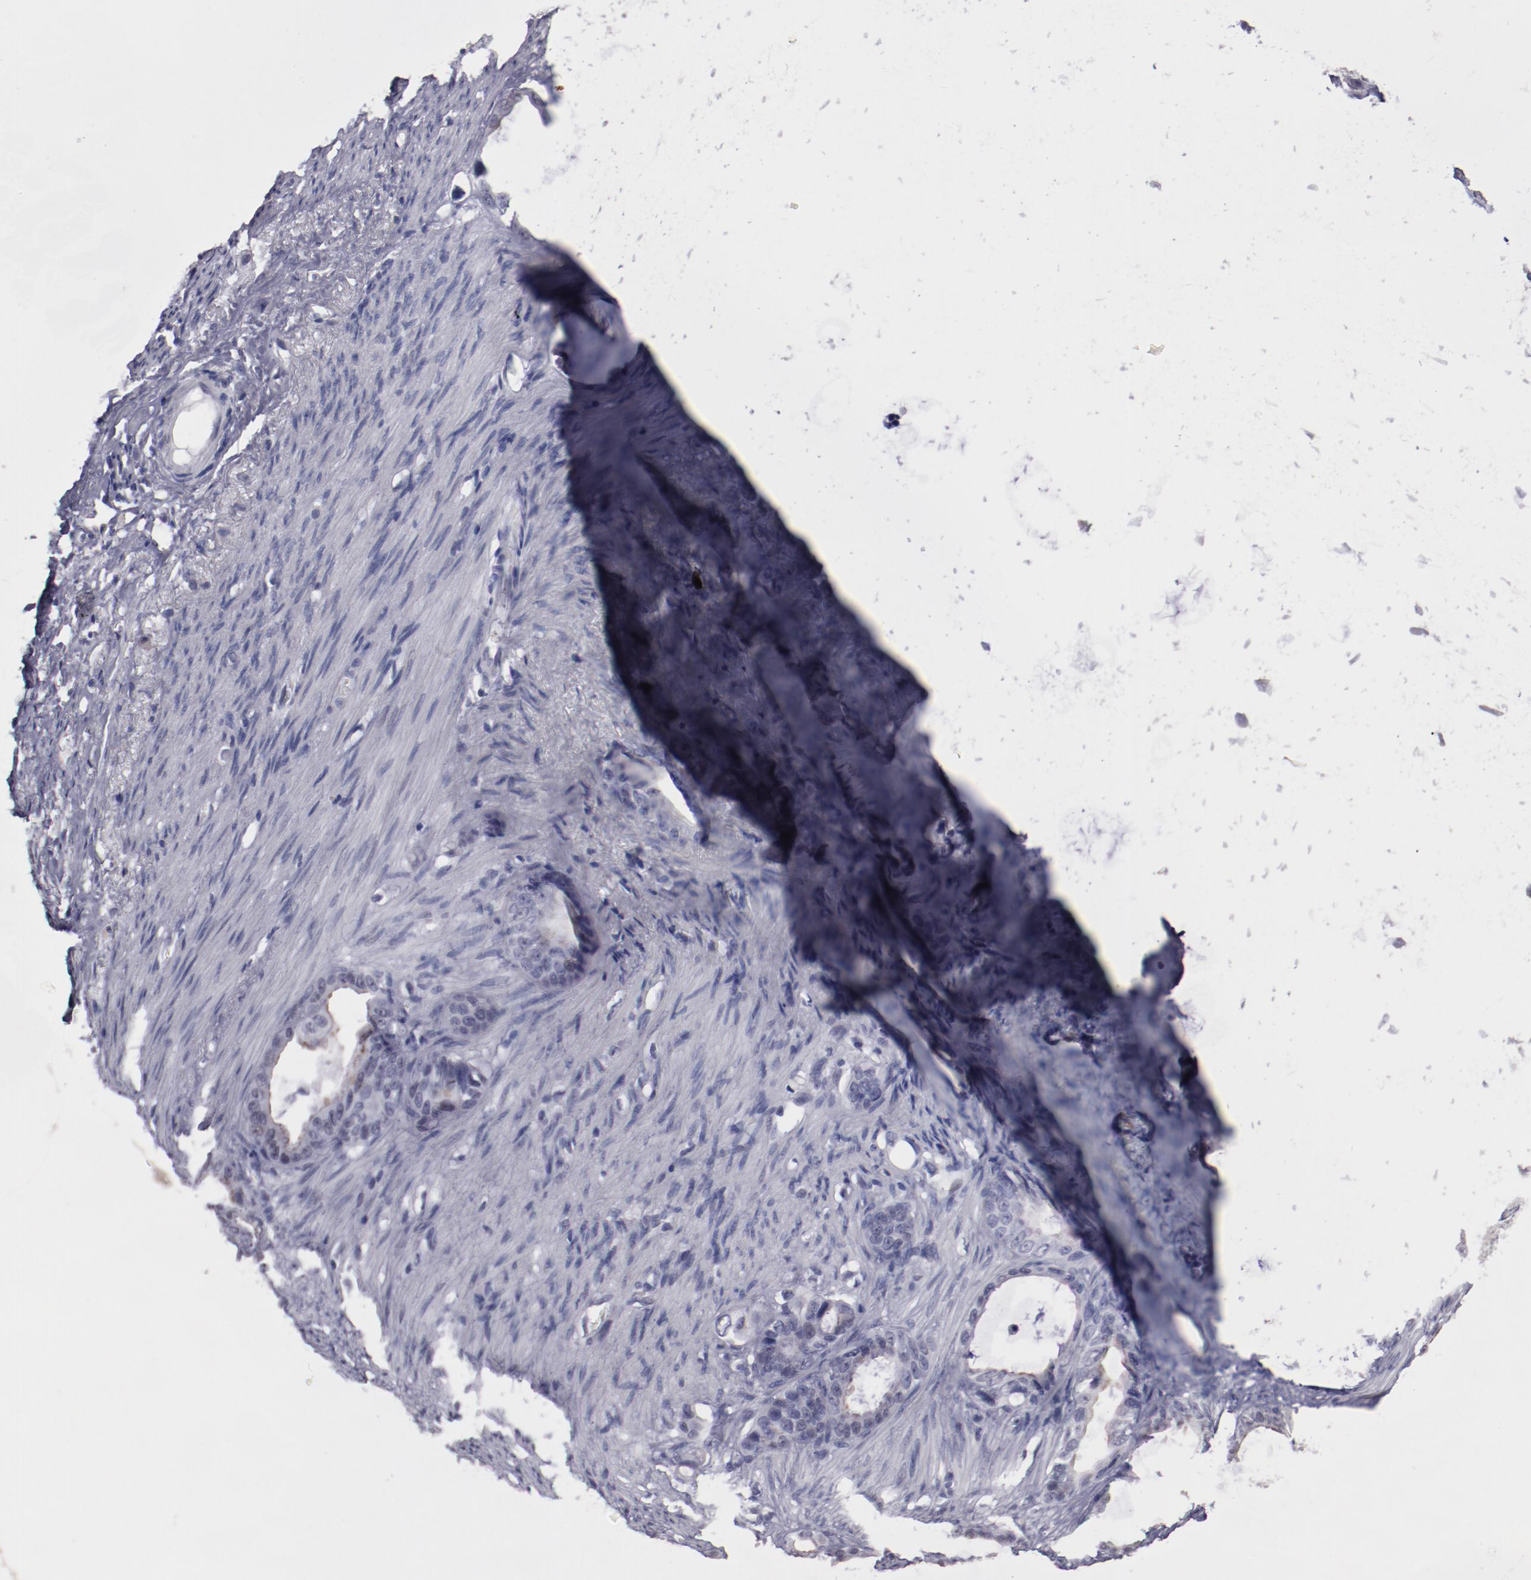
{"staining": {"intensity": "negative", "quantity": "none", "location": "none"}, "tissue": "stomach cancer", "cell_type": "Tumor cells", "image_type": "cancer", "snomed": [{"axis": "morphology", "description": "Adenocarcinoma, NOS"}, {"axis": "topography", "description": "Stomach"}], "caption": "The photomicrograph reveals no significant positivity in tumor cells of stomach adenocarcinoma. (Immunohistochemistry, brightfield microscopy, high magnification).", "gene": "IRF4", "patient": {"sex": "female", "age": 75}}